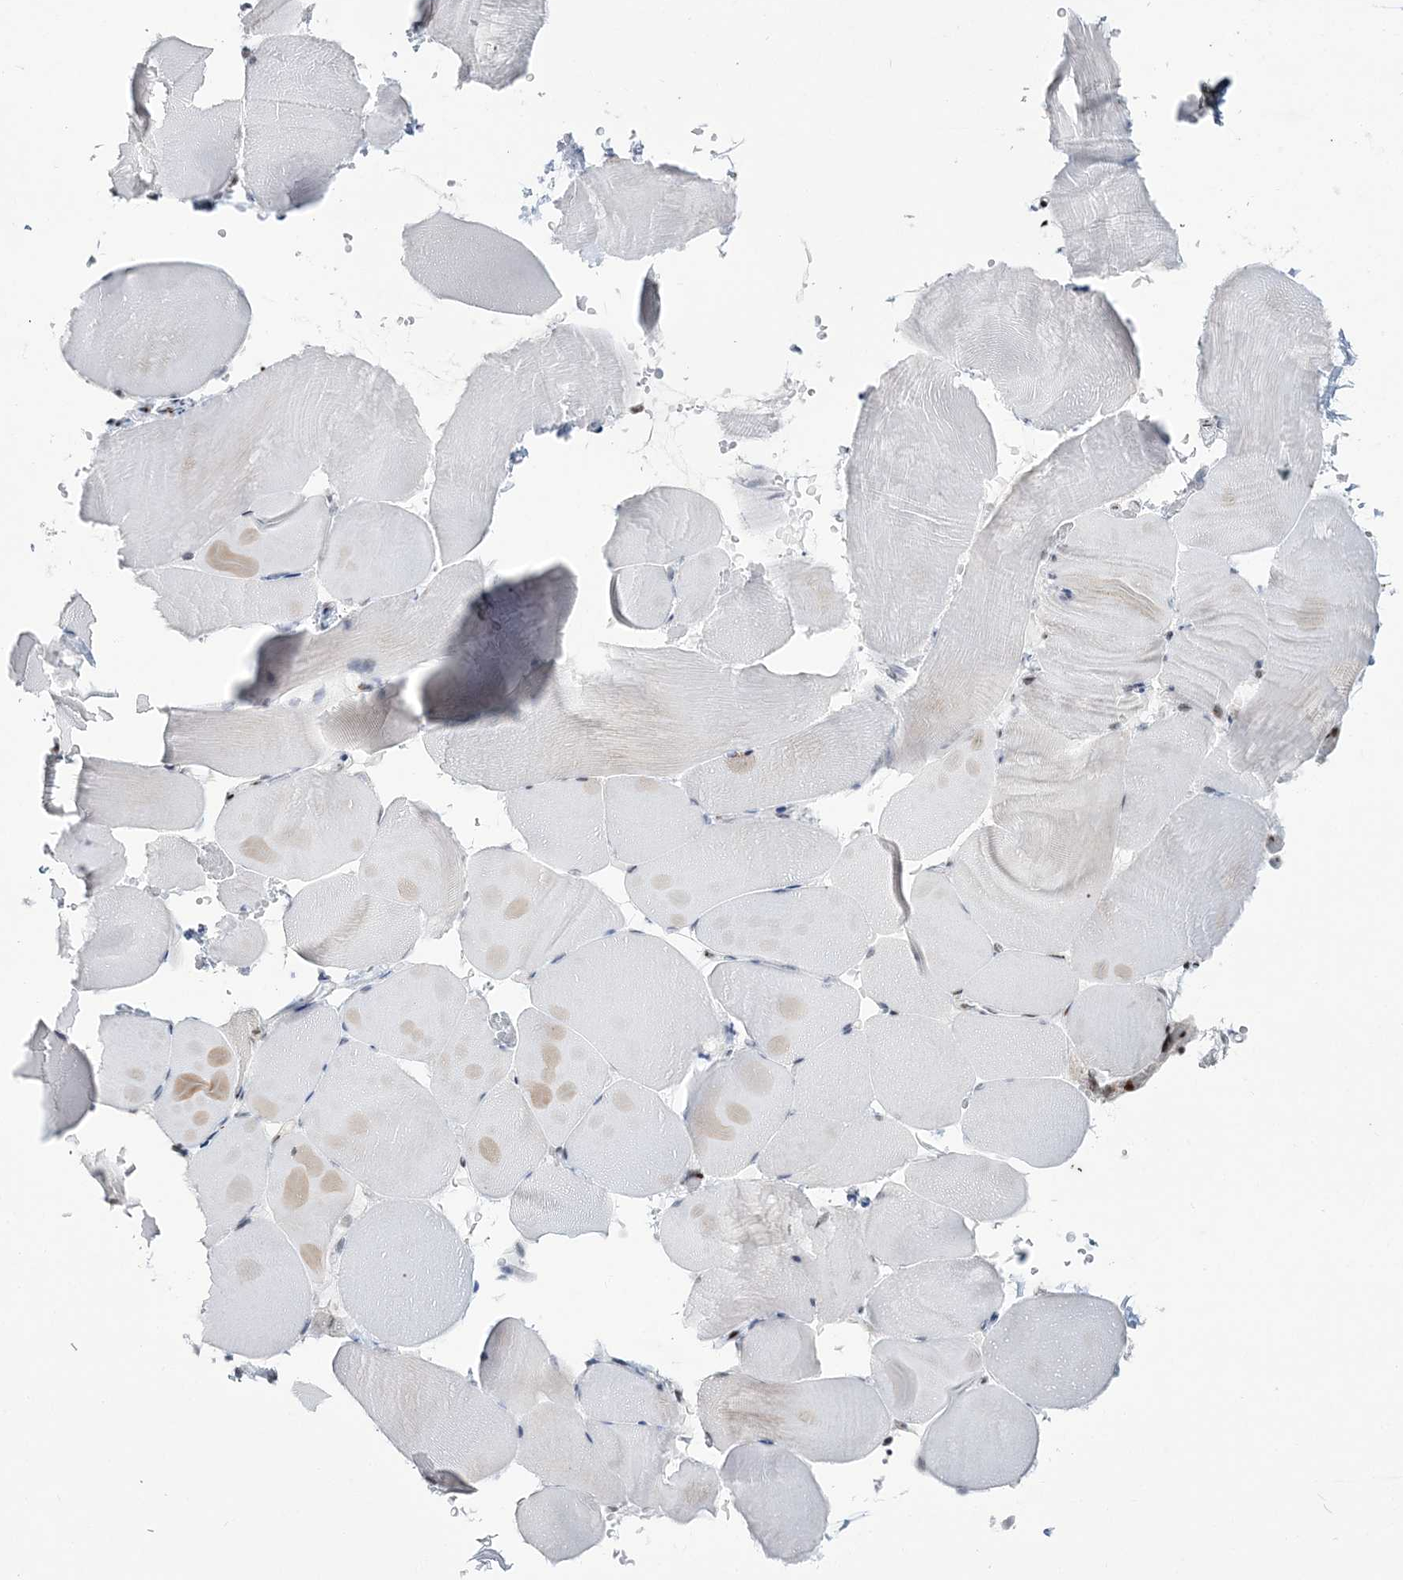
{"staining": {"intensity": "weak", "quantity": "<25%", "location": "nuclear"}, "tissue": "skeletal muscle", "cell_type": "Myocytes", "image_type": "normal", "snomed": [{"axis": "morphology", "description": "Normal tissue, NOS"}, {"axis": "topography", "description": "Skeletal muscle"}, {"axis": "topography", "description": "Parathyroid gland"}], "caption": "Immunohistochemistry histopathology image of normal skeletal muscle: human skeletal muscle stained with DAB demonstrates no significant protein expression in myocytes.", "gene": "LRRFIP2", "patient": {"sex": "female", "age": 37}}